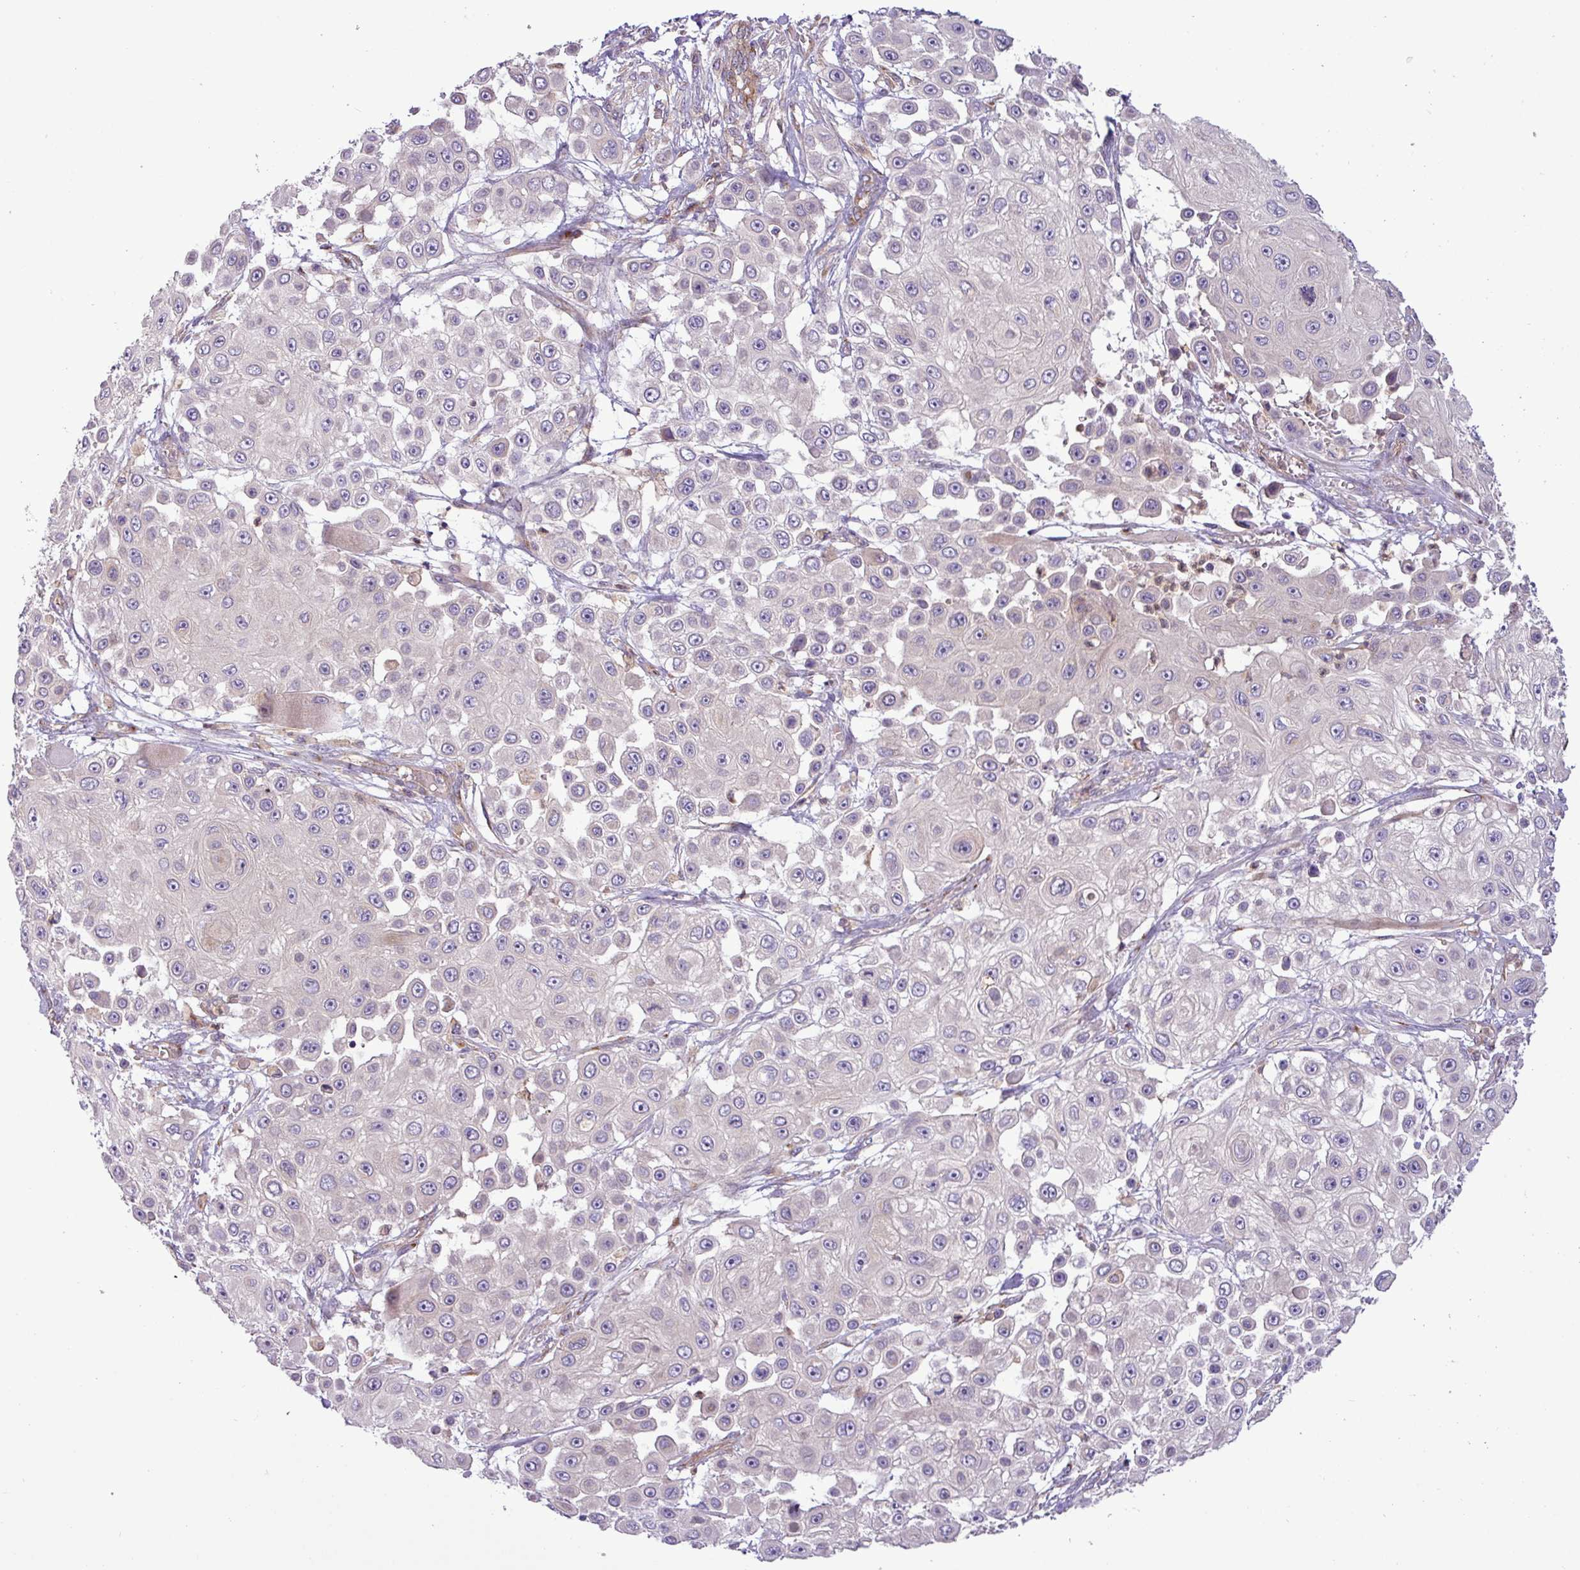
{"staining": {"intensity": "negative", "quantity": "none", "location": "none"}, "tissue": "skin cancer", "cell_type": "Tumor cells", "image_type": "cancer", "snomed": [{"axis": "morphology", "description": "Squamous cell carcinoma, NOS"}, {"axis": "topography", "description": "Skin"}], "caption": "Micrograph shows no protein expression in tumor cells of squamous cell carcinoma (skin) tissue. The staining is performed using DAB brown chromogen with nuclei counter-stained in using hematoxylin.", "gene": "RAB19", "patient": {"sex": "male", "age": 67}}